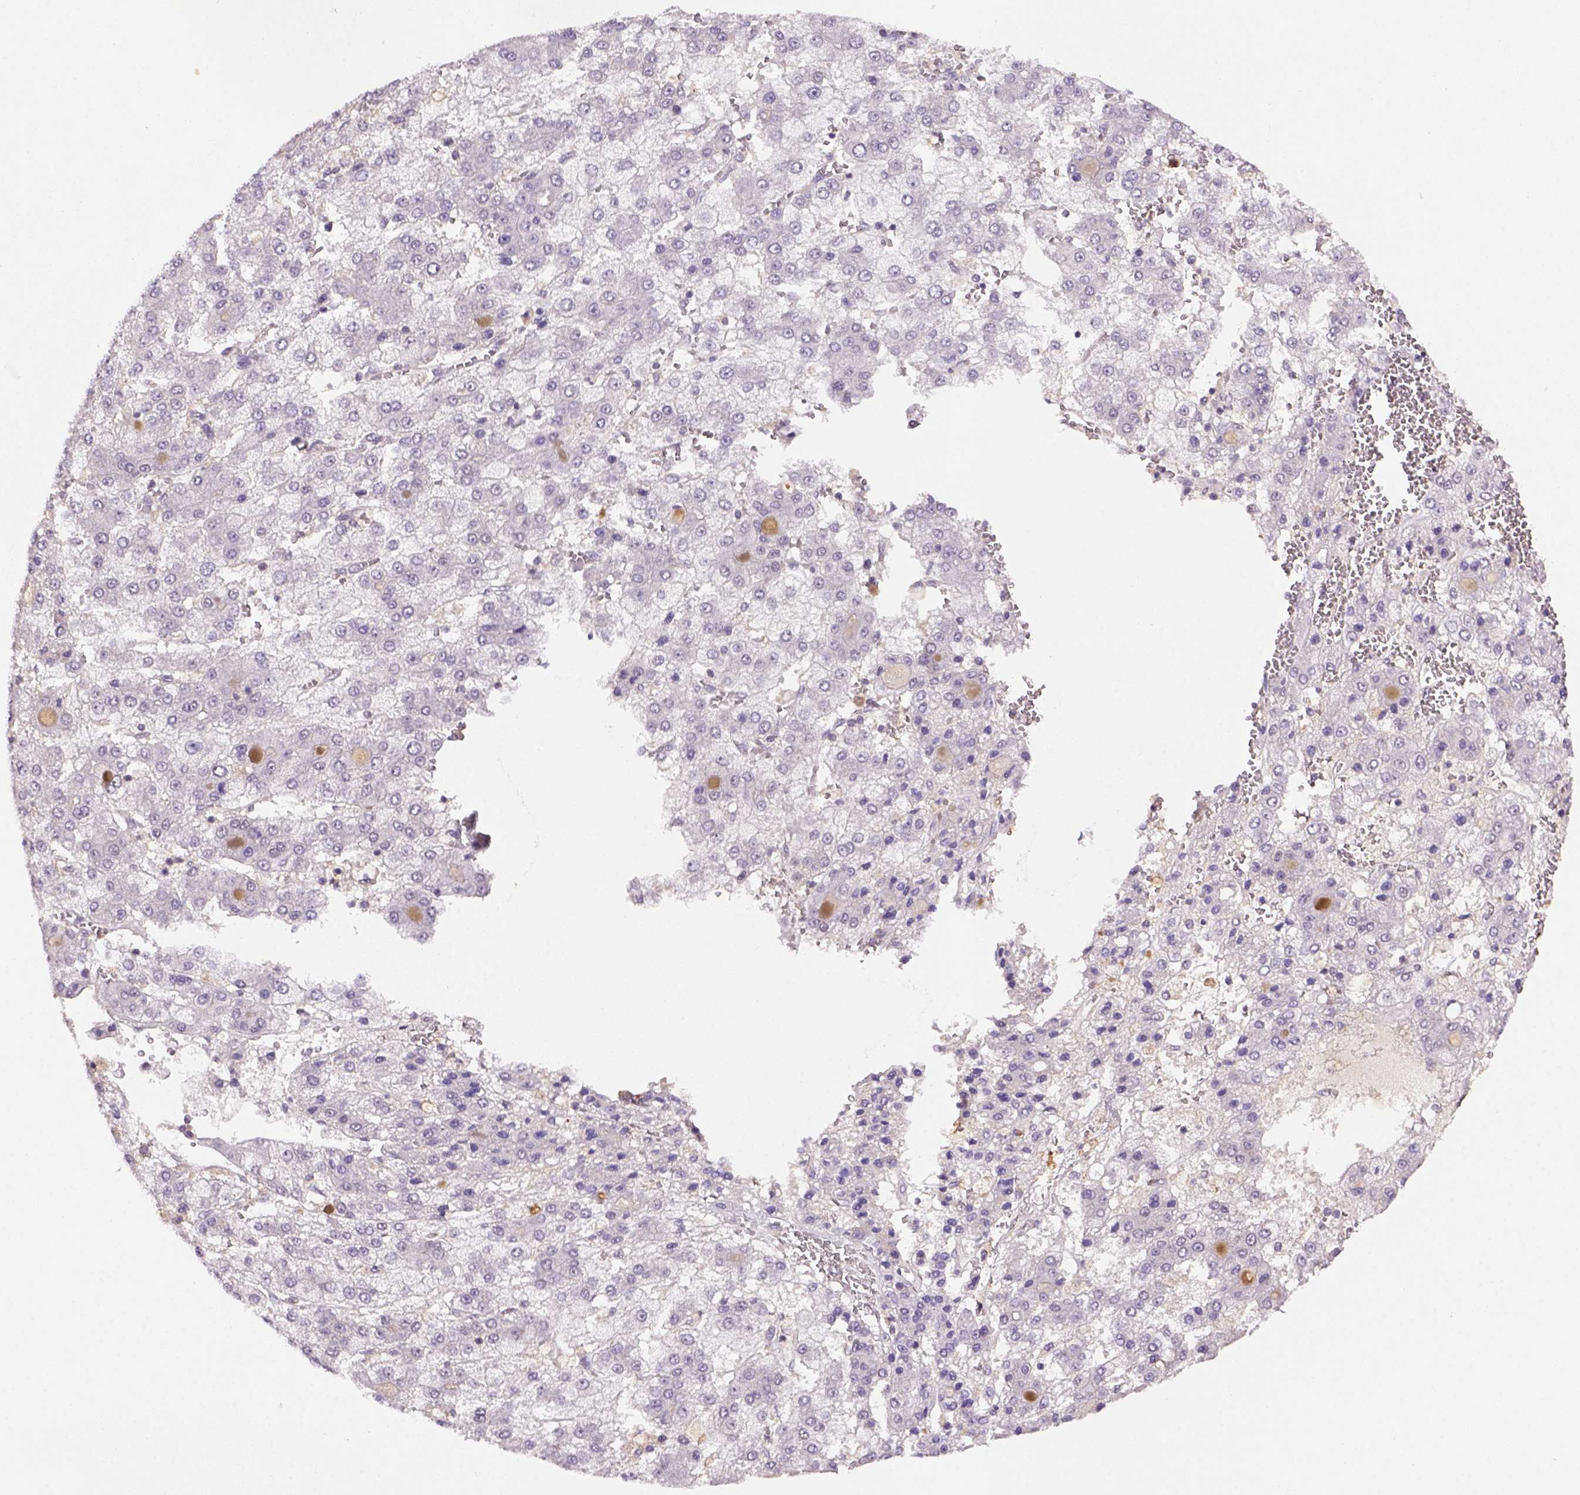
{"staining": {"intensity": "weak", "quantity": "25%-75%", "location": "cytoplasmic/membranous,nuclear"}, "tissue": "liver cancer", "cell_type": "Tumor cells", "image_type": "cancer", "snomed": [{"axis": "morphology", "description": "Carcinoma, Hepatocellular, NOS"}, {"axis": "topography", "description": "Liver"}], "caption": "Immunohistochemical staining of liver cancer shows low levels of weak cytoplasmic/membranous and nuclear protein expression in about 25%-75% of tumor cells. Immunohistochemistry stains the protein of interest in brown and the nuclei are stained blue.", "gene": "SCML4", "patient": {"sex": "male", "age": 73}}